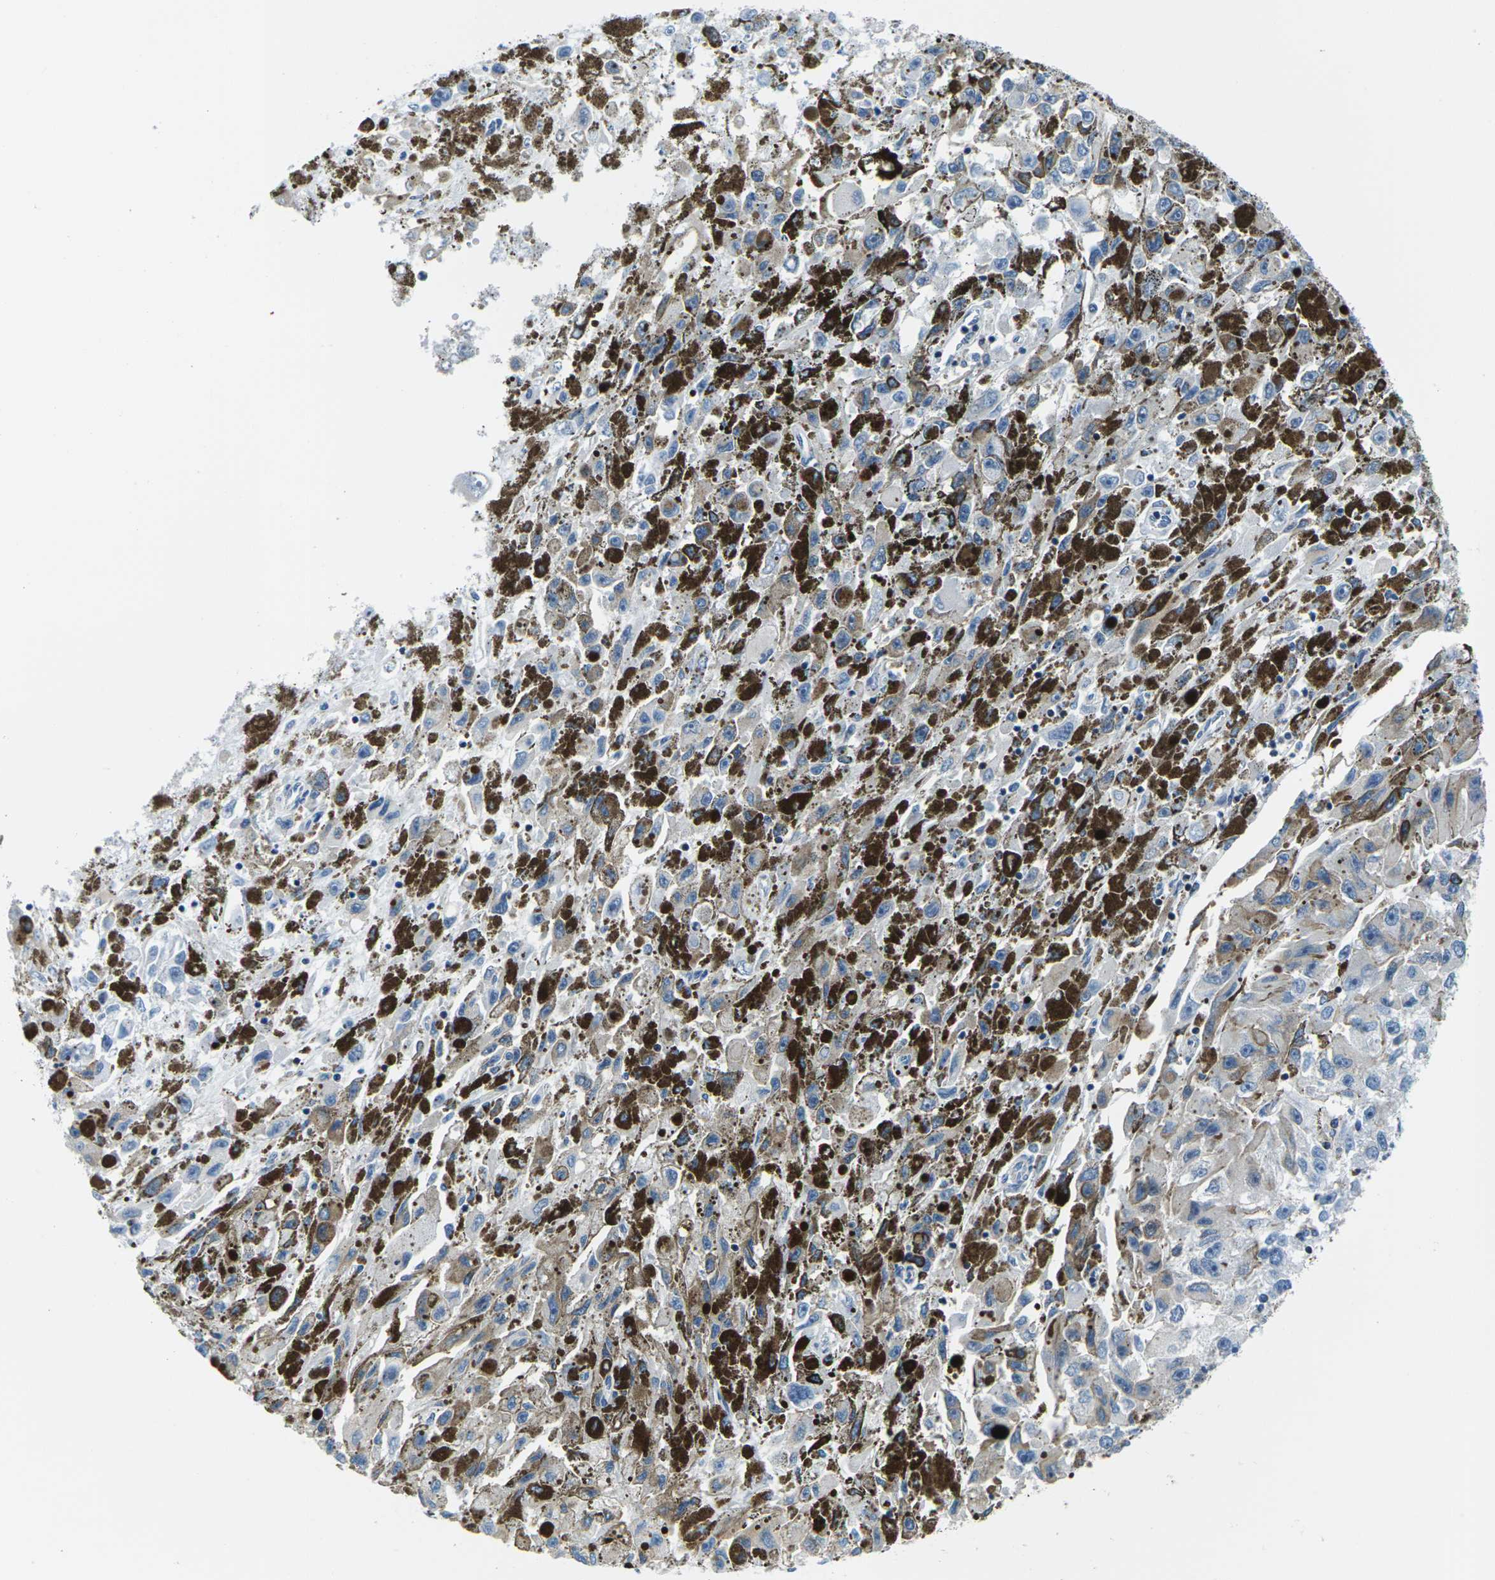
{"staining": {"intensity": "weak", "quantity": "25%-75%", "location": "cytoplasmic/membranous"}, "tissue": "melanoma", "cell_type": "Tumor cells", "image_type": "cancer", "snomed": [{"axis": "morphology", "description": "Malignant melanoma, NOS"}, {"axis": "topography", "description": "Skin"}], "caption": "Malignant melanoma stained with DAB (3,3'-diaminobenzidine) immunohistochemistry (IHC) reveals low levels of weak cytoplasmic/membranous staining in approximately 25%-75% of tumor cells. (DAB IHC, brown staining for protein, blue staining for nuclei).", "gene": "SOCS4", "patient": {"sex": "female", "age": 104}}